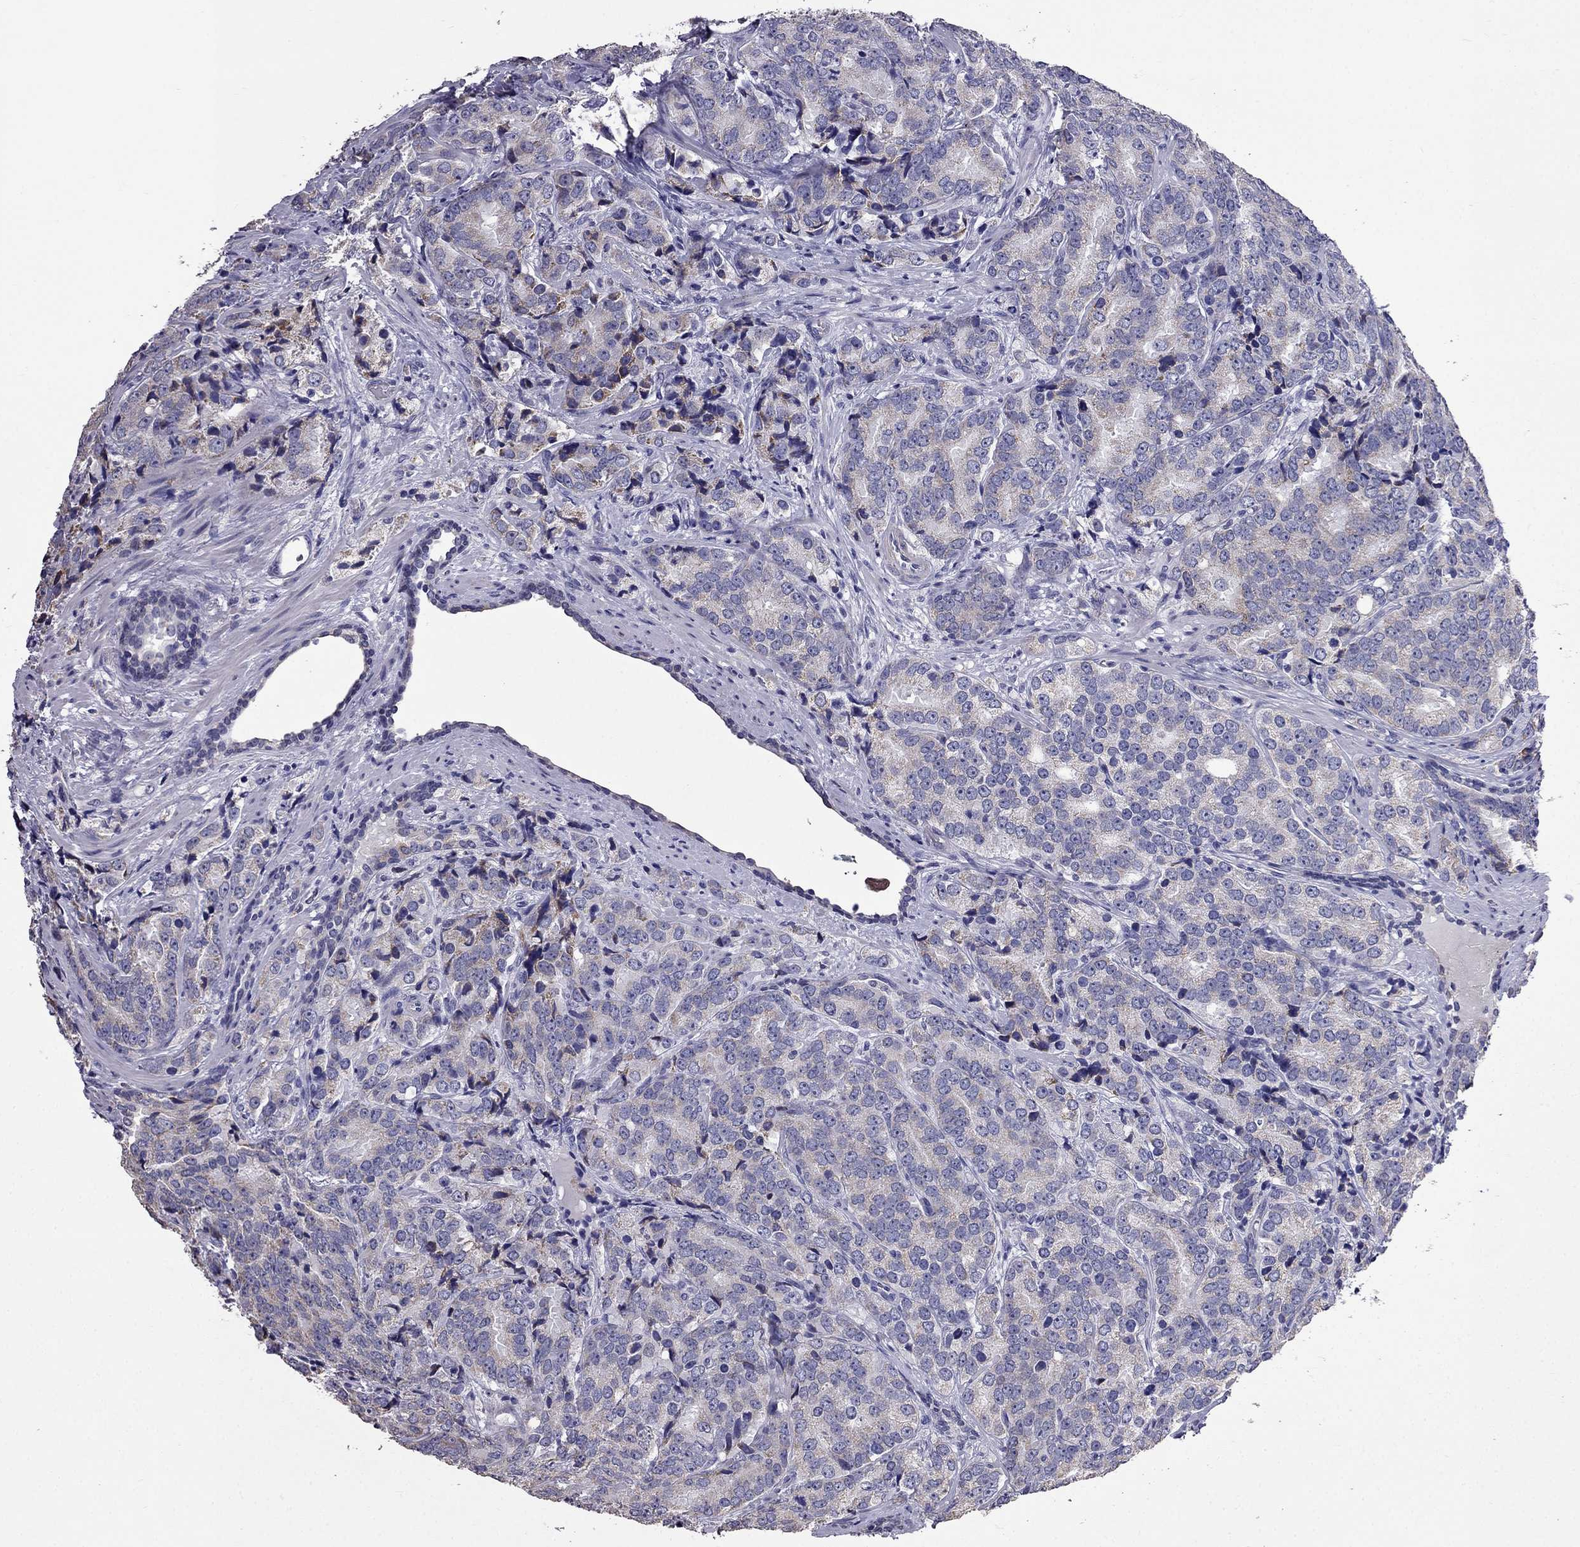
{"staining": {"intensity": "negative", "quantity": "none", "location": "none"}, "tissue": "prostate cancer", "cell_type": "Tumor cells", "image_type": "cancer", "snomed": [{"axis": "morphology", "description": "Adenocarcinoma, NOS"}, {"axis": "topography", "description": "Prostate"}], "caption": "An image of human adenocarcinoma (prostate) is negative for staining in tumor cells.", "gene": "AK5", "patient": {"sex": "male", "age": 71}}